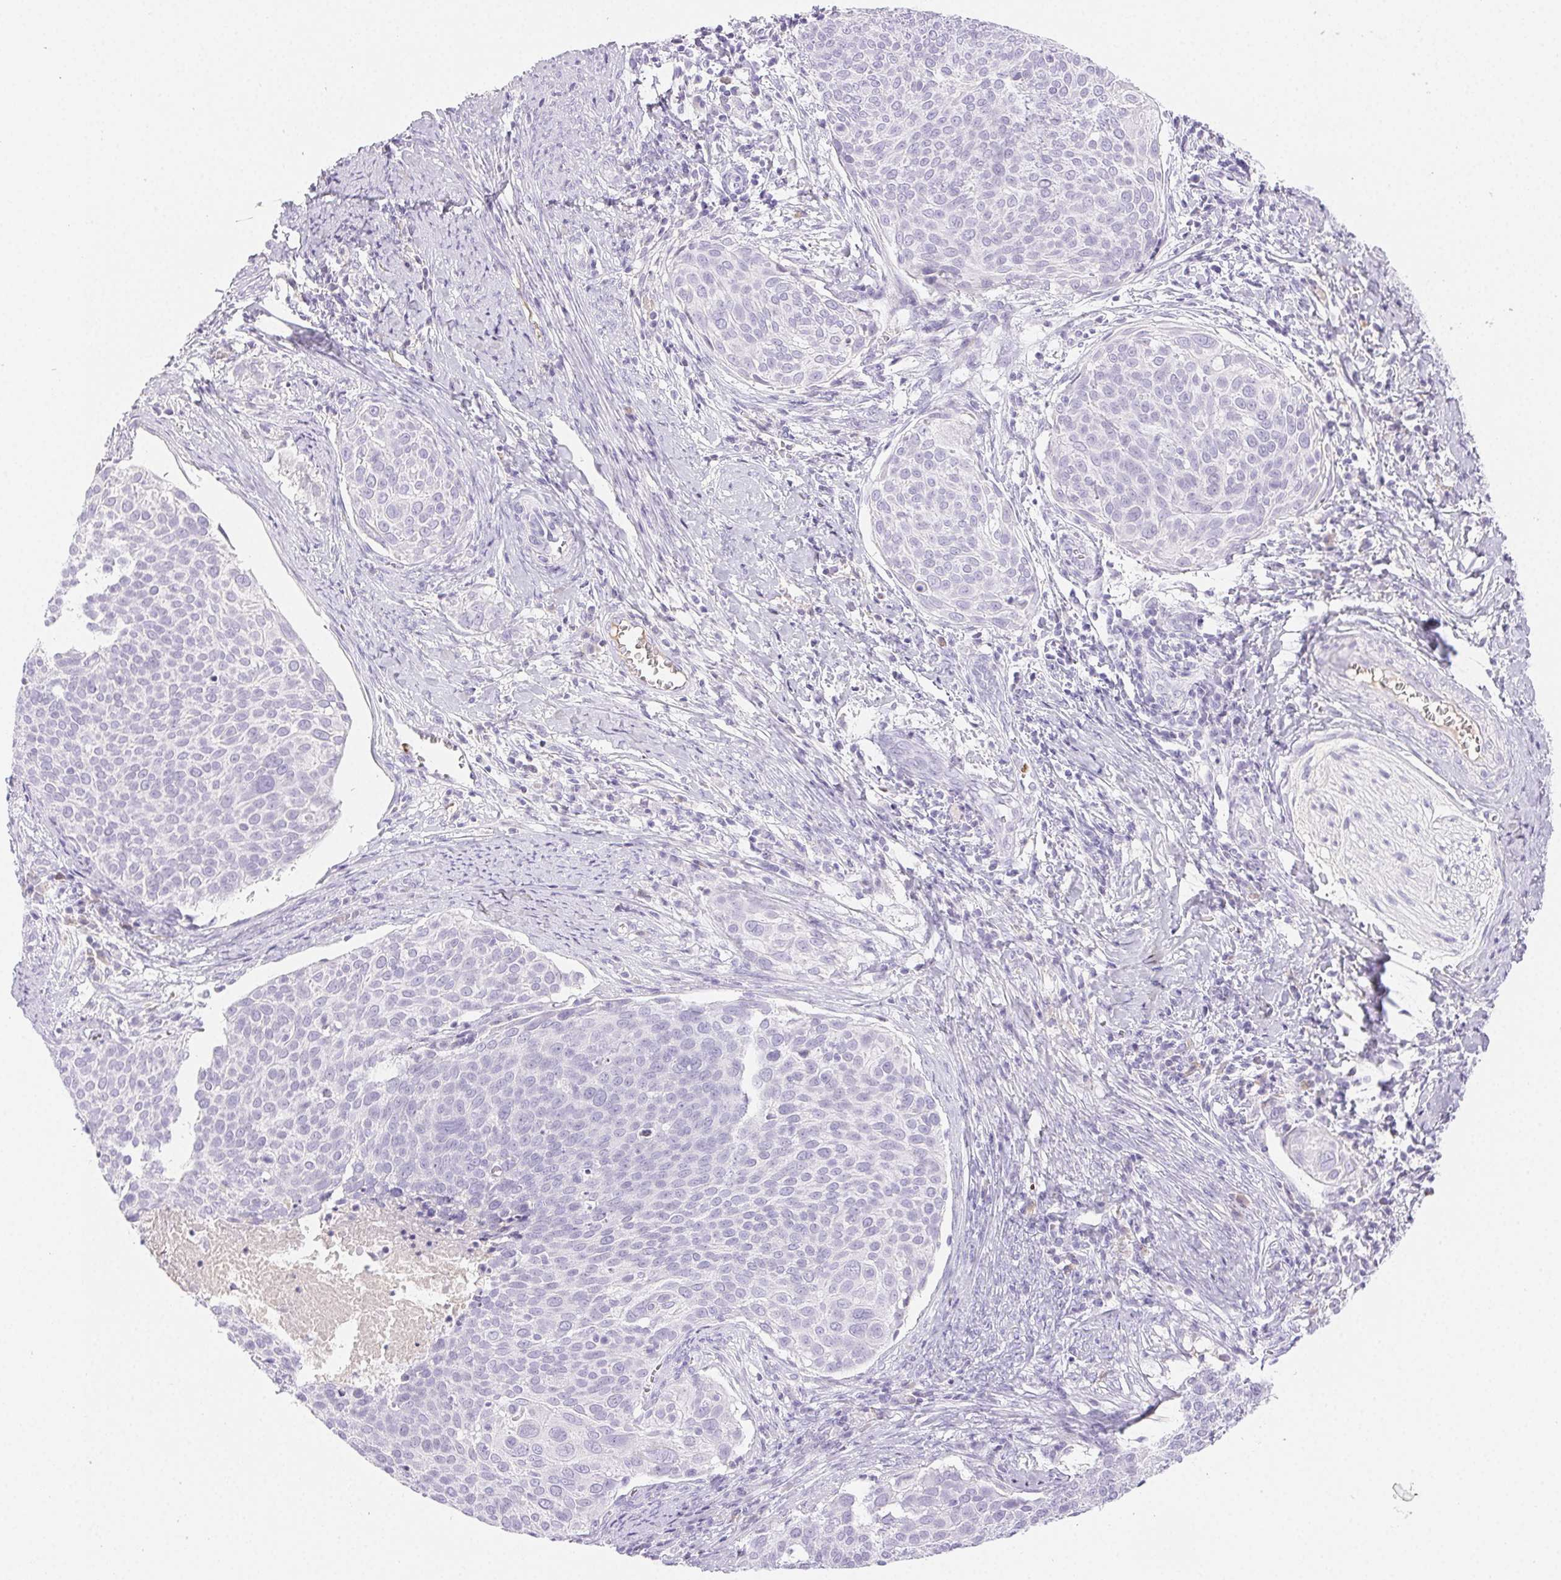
{"staining": {"intensity": "negative", "quantity": "none", "location": "none"}, "tissue": "cervical cancer", "cell_type": "Tumor cells", "image_type": "cancer", "snomed": [{"axis": "morphology", "description": "Squamous cell carcinoma, NOS"}, {"axis": "topography", "description": "Cervix"}], "caption": "Immunohistochemistry (IHC) histopathology image of human cervical squamous cell carcinoma stained for a protein (brown), which demonstrates no staining in tumor cells.", "gene": "PADI4", "patient": {"sex": "female", "age": 39}}